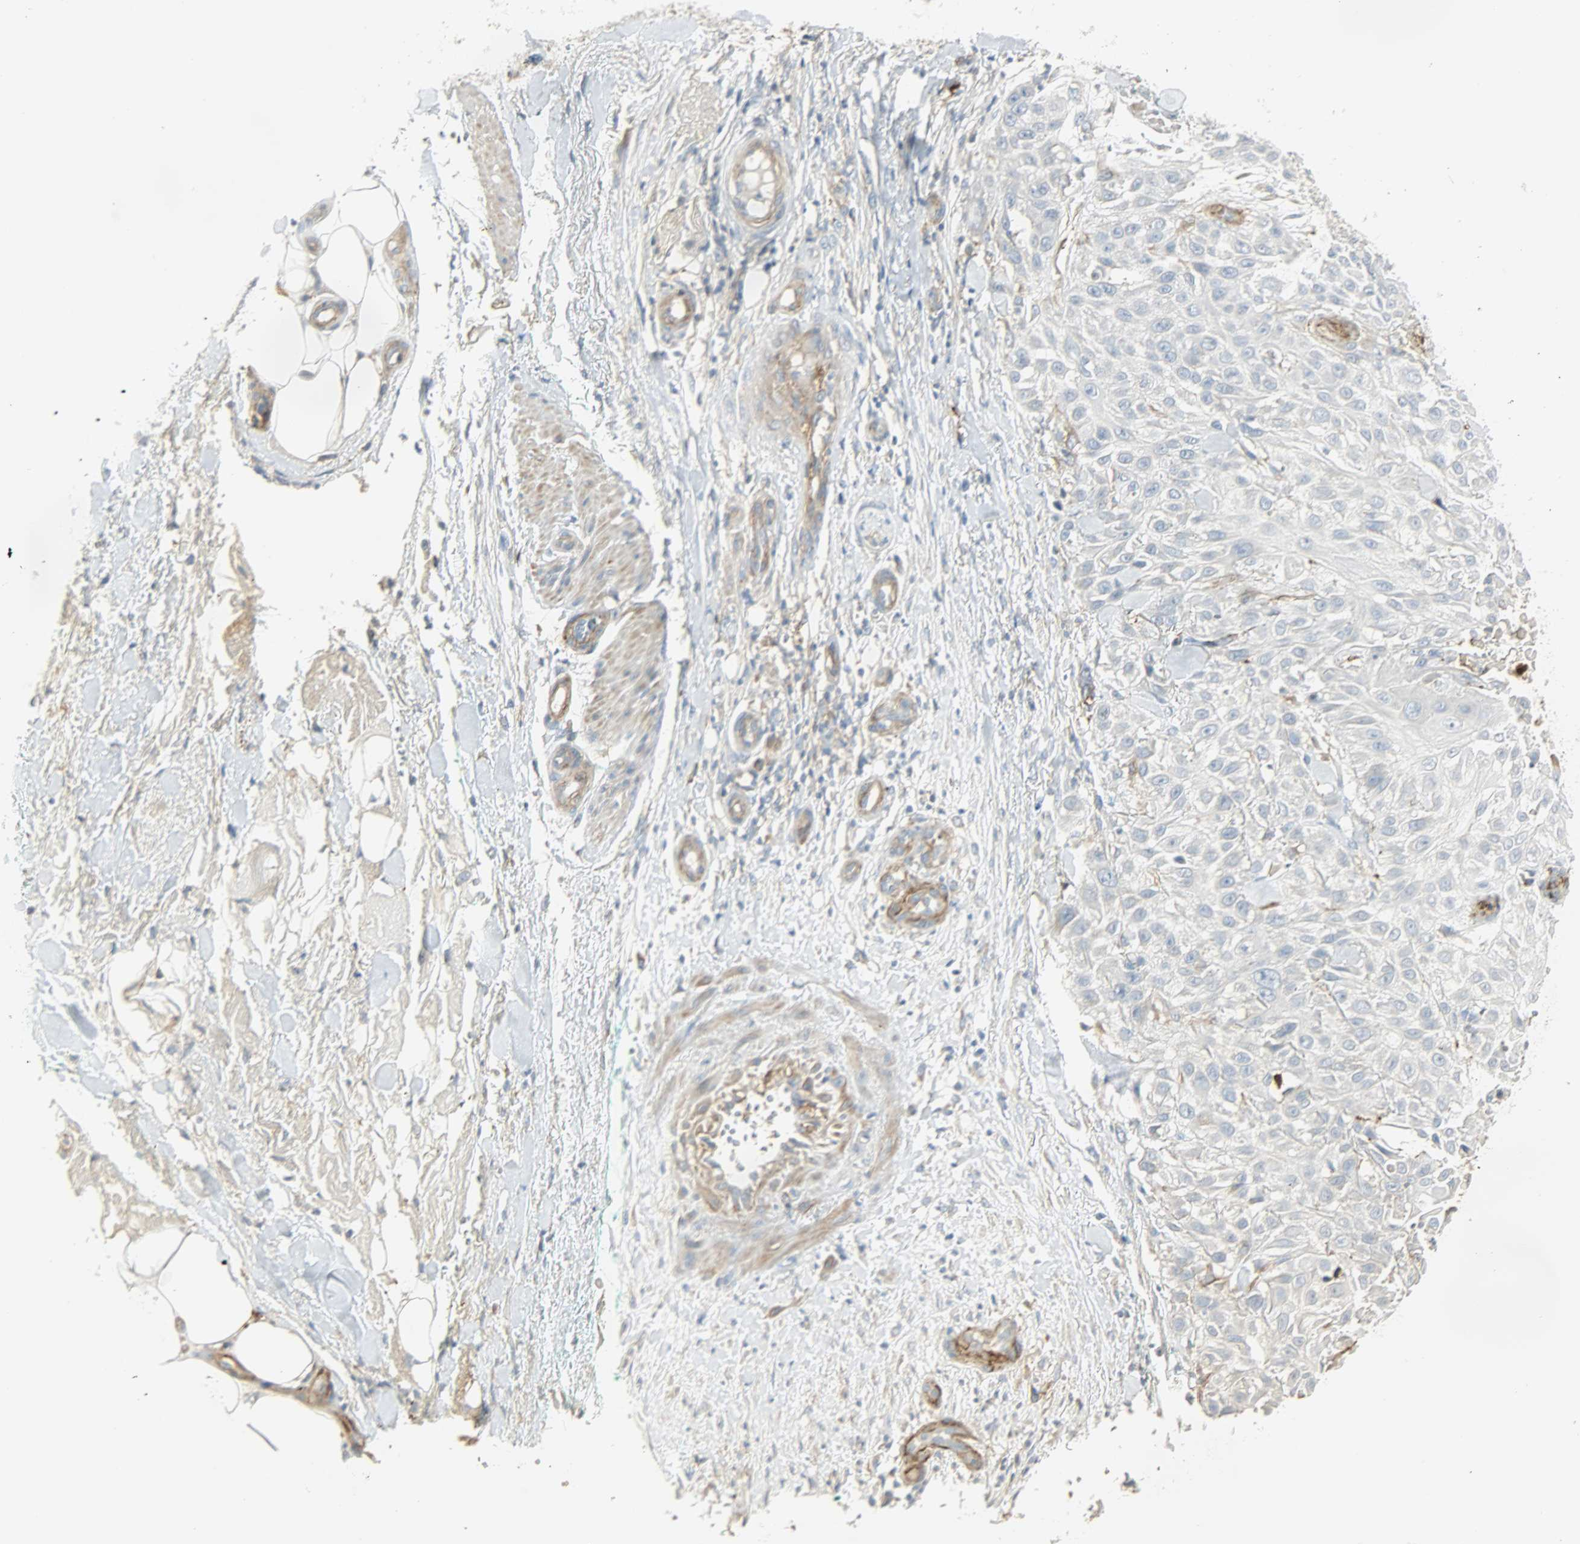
{"staining": {"intensity": "negative", "quantity": "none", "location": "none"}, "tissue": "skin cancer", "cell_type": "Tumor cells", "image_type": "cancer", "snomed": [{"axis": "morphology", "description": "Squamous cell carcinoma, NOS"}, {"axis": "topography", "description": "Skin"}], "caption": "An immunohistochemistry (IHC) image of skin squamous cell carcinoma is shown. There is no staining in tumor cells of skin squamous cell carcinoma.", "gene": "ENPEP", "patient": {"sex": "female", "age": 42}}